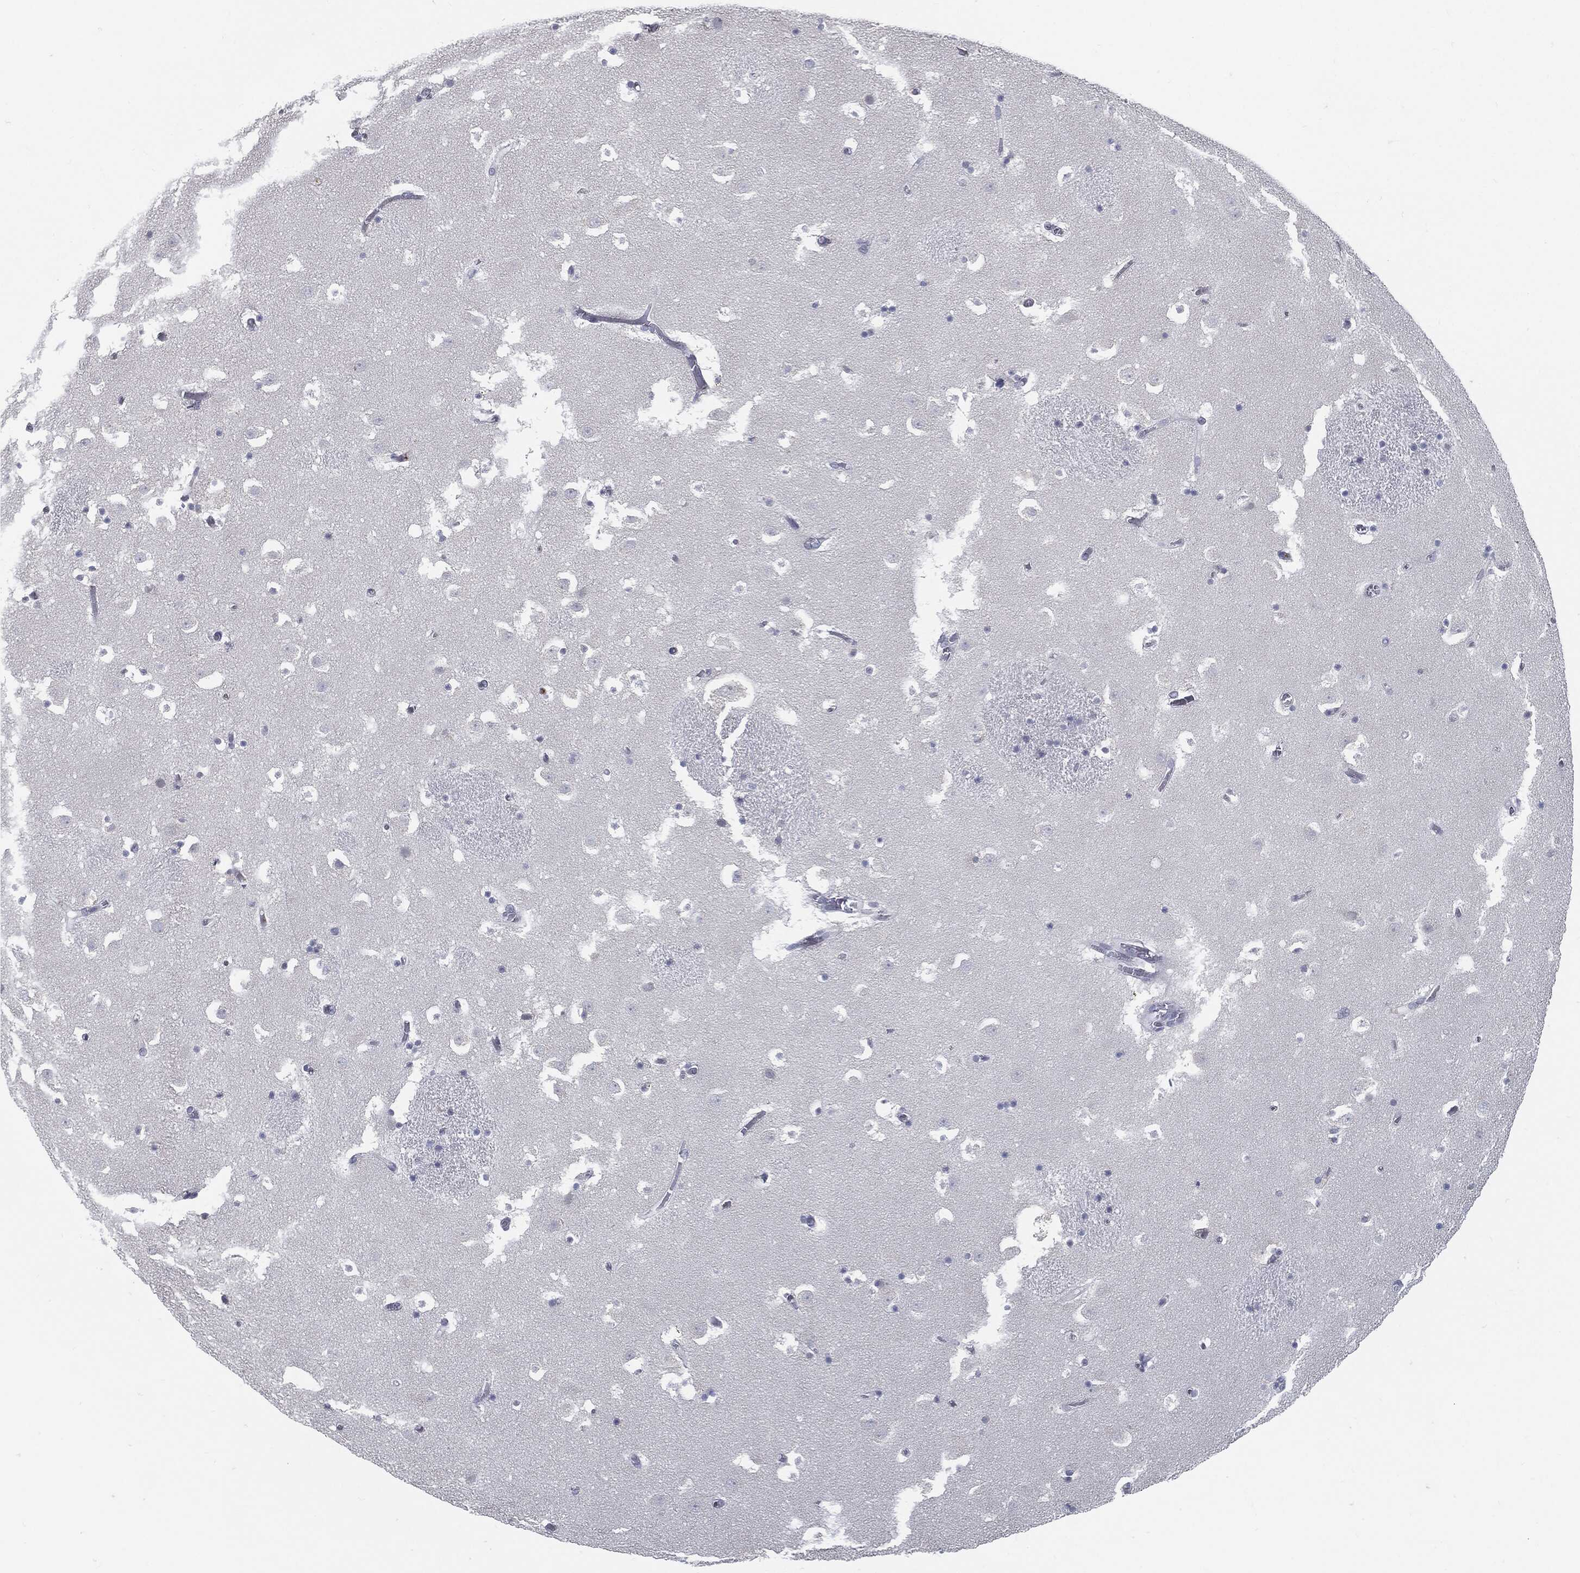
{"staining": {"intensity": "negative", "quantity": "none", "location": "none"}, "tissue": "caudate", "cell_type": "Glial cells", "image_type": "normal", "snomed": [{"axis": "morphology", "description": "Normal tissue, NOS"}, {"axis": "topography", "description": "Lateral ventricle wall"}], "caption": "High power microscopy micrograph of an immunohistochemistry photomicrograph of normal caudate, revealing no significant positivity in glial cells.", "gene": "PROM1", "patient": {"sex": "female", "age": 42}}